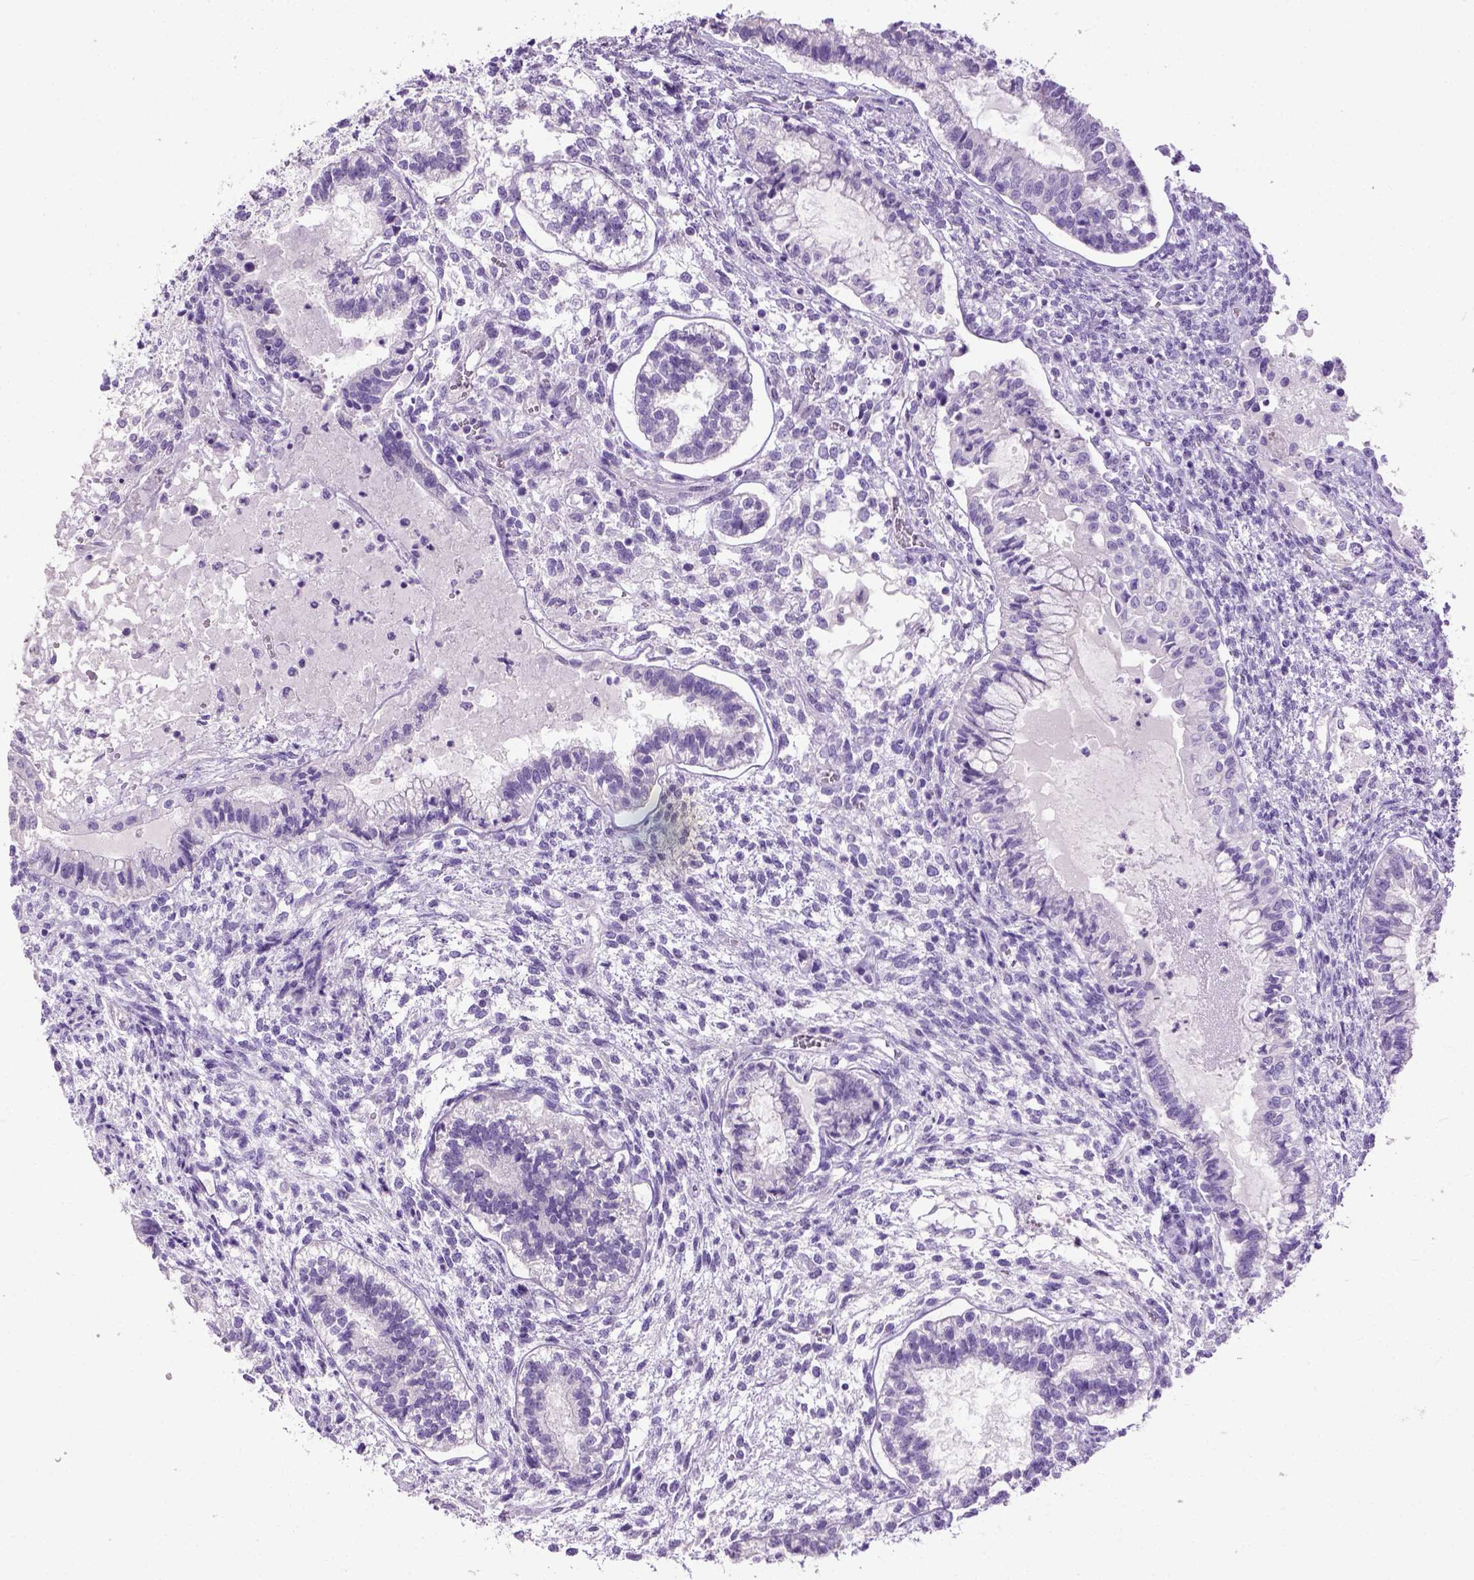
{"staining": {"intensity": "negative", "quantity": "none", "location": "none"}, "tissue": "testis cancer", "cell_type": "Tumor cells", "image_type": "cancer", "snomed": [{"axis": "morphology", "description": "Carcinoma, Embryonal, NOS"}, {"axis": "topography", "description": "Testis"}], "caption": "IHC micrograph of neoplastic tissue: testis embryonal carcinoma stained with DAB (3,3'-diaminobenzidine) exhibits no significant protein staining in tumor cells.", "gene": "CYP24A1", "patient": {"sex": "male", "age": 37}}